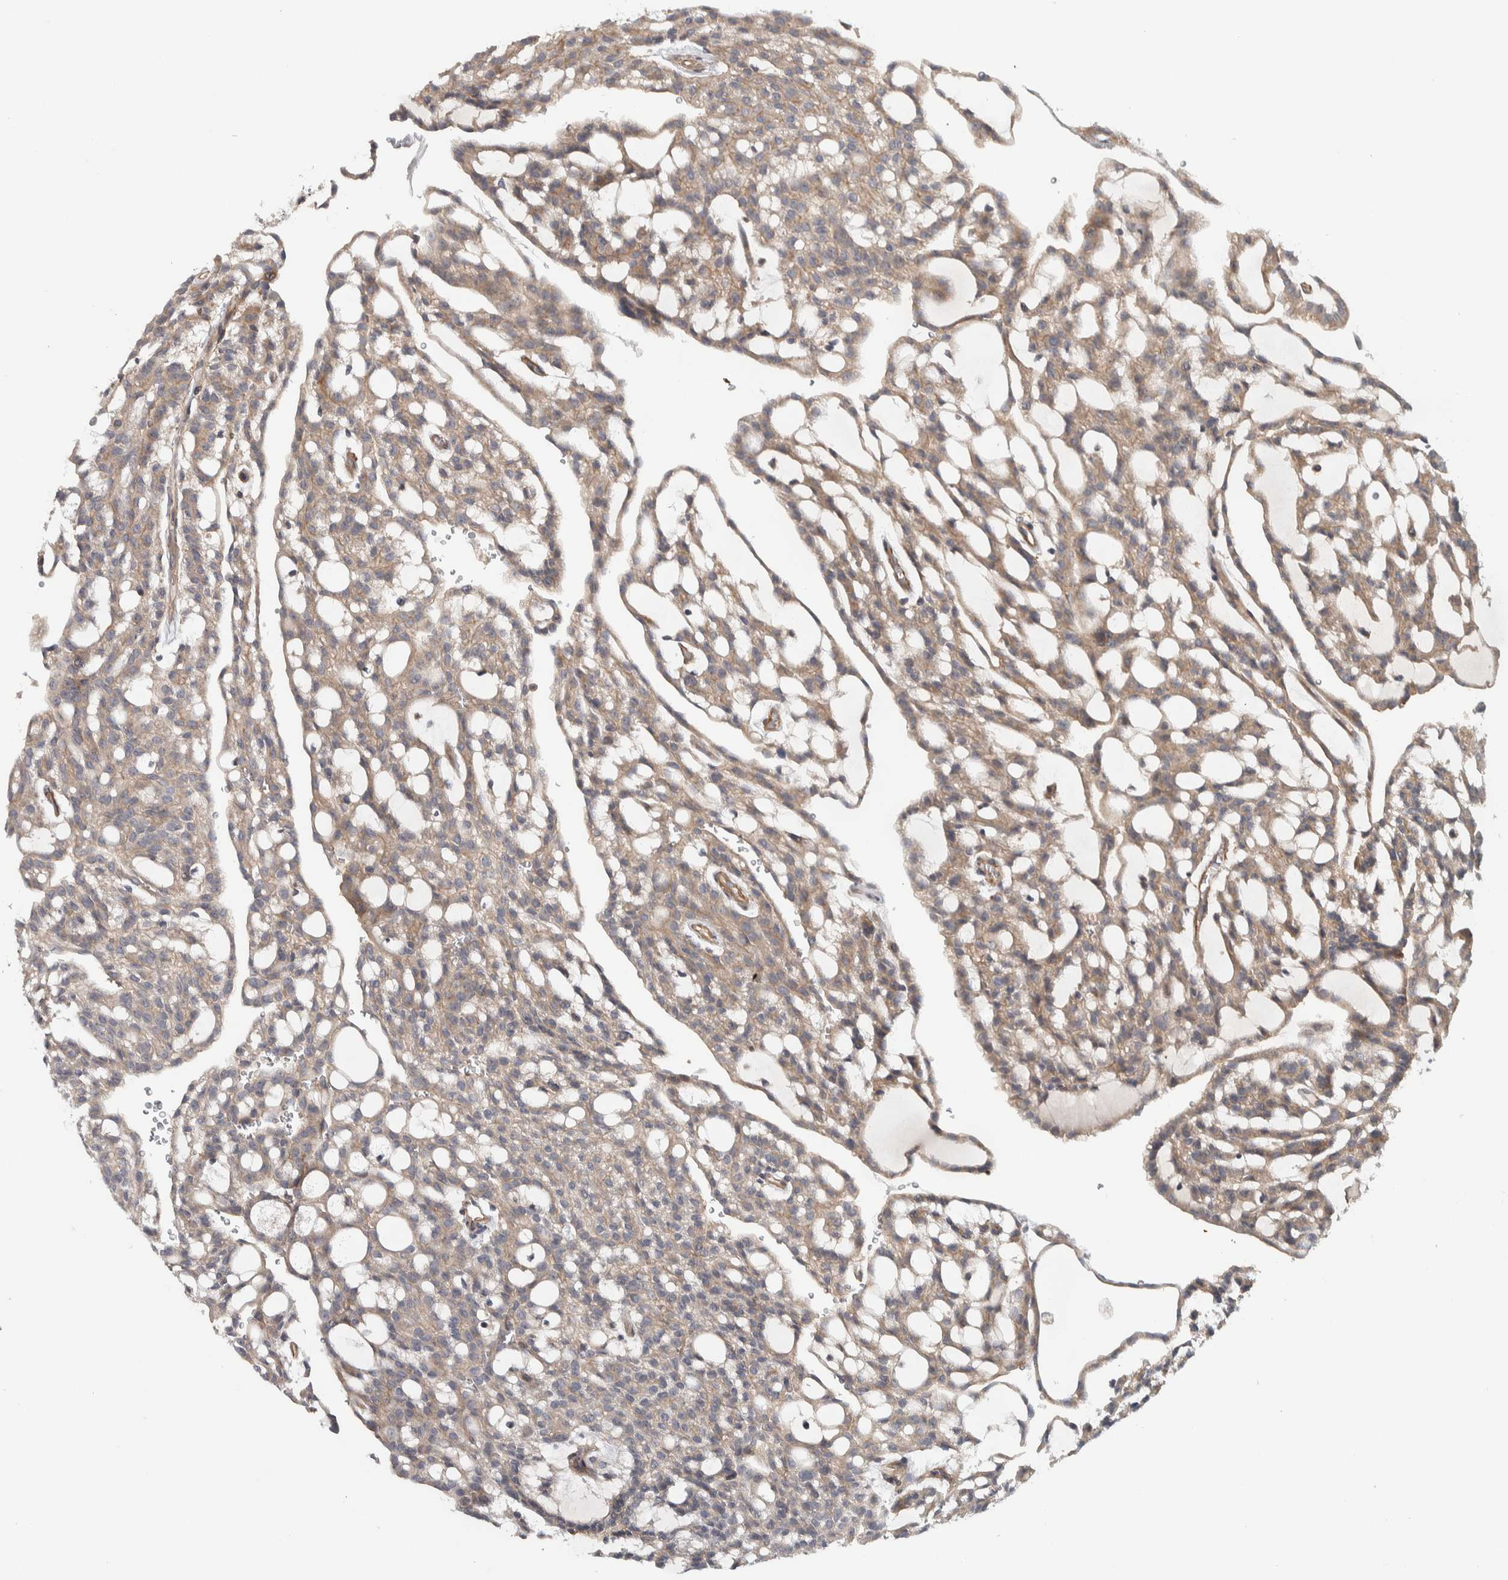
{"staining": {"intensity": "weak", "quantity": ">75%", "location": "cytoplasmic/membranous"}, "tissue": "renal cancer", "cell_type": "Tumor cells", "image_type": "cancer", "snomed": [{"axis": "morphology", "description": "Adenocarcinoma, NOS"}, {"axis": "topography", "description": "Kidney"}], "caption": "Renal cancer (adenocarcinoma) stained with IHC demonstrates weak cytoplasmic/membranous staining in approximately >75% of tumor cells.", "gene": "CHMP4C", "patient": {"sex": "male", "age": 63}}